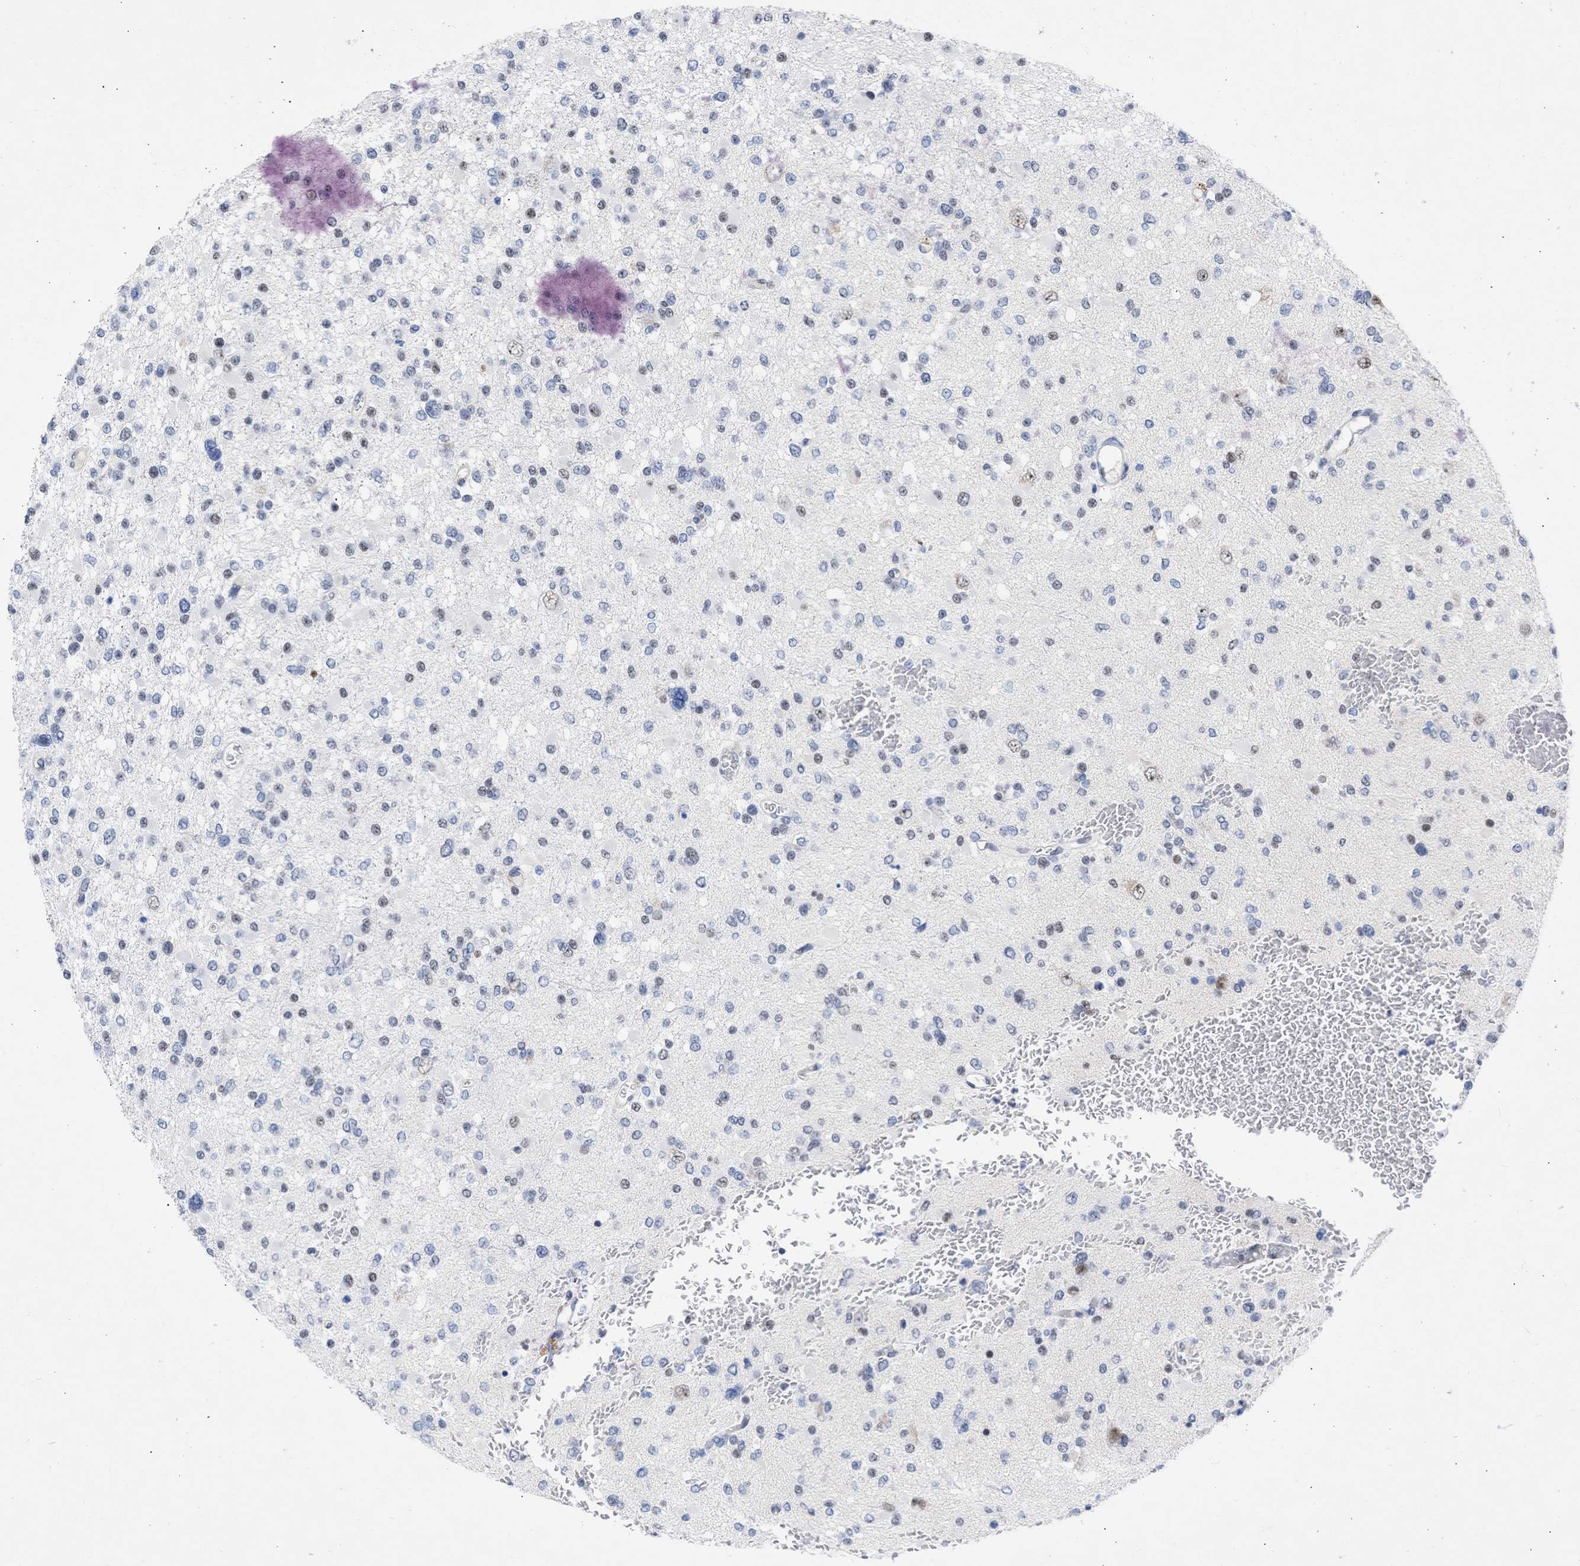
{"staining": {"intensity": "moderate", "quantity": "<25%", "location": "nuclear"}, "tissue": "glioma", "cell_type": "Tumor cells", "image_type": "cancer", "snomed": [{"axis": "morphology", "description": "Glioma, malignant, Low grade"}, {"axis": "topography", "description": "Brain"}], "caption": "This is a histology image of immunohistochemistry staining of low-grade glioma (malignant), which shows moderate staining in the nuclear of tumor cells.", "gene": "DDX41", "patient": {"sex": "female", "age": 22}}